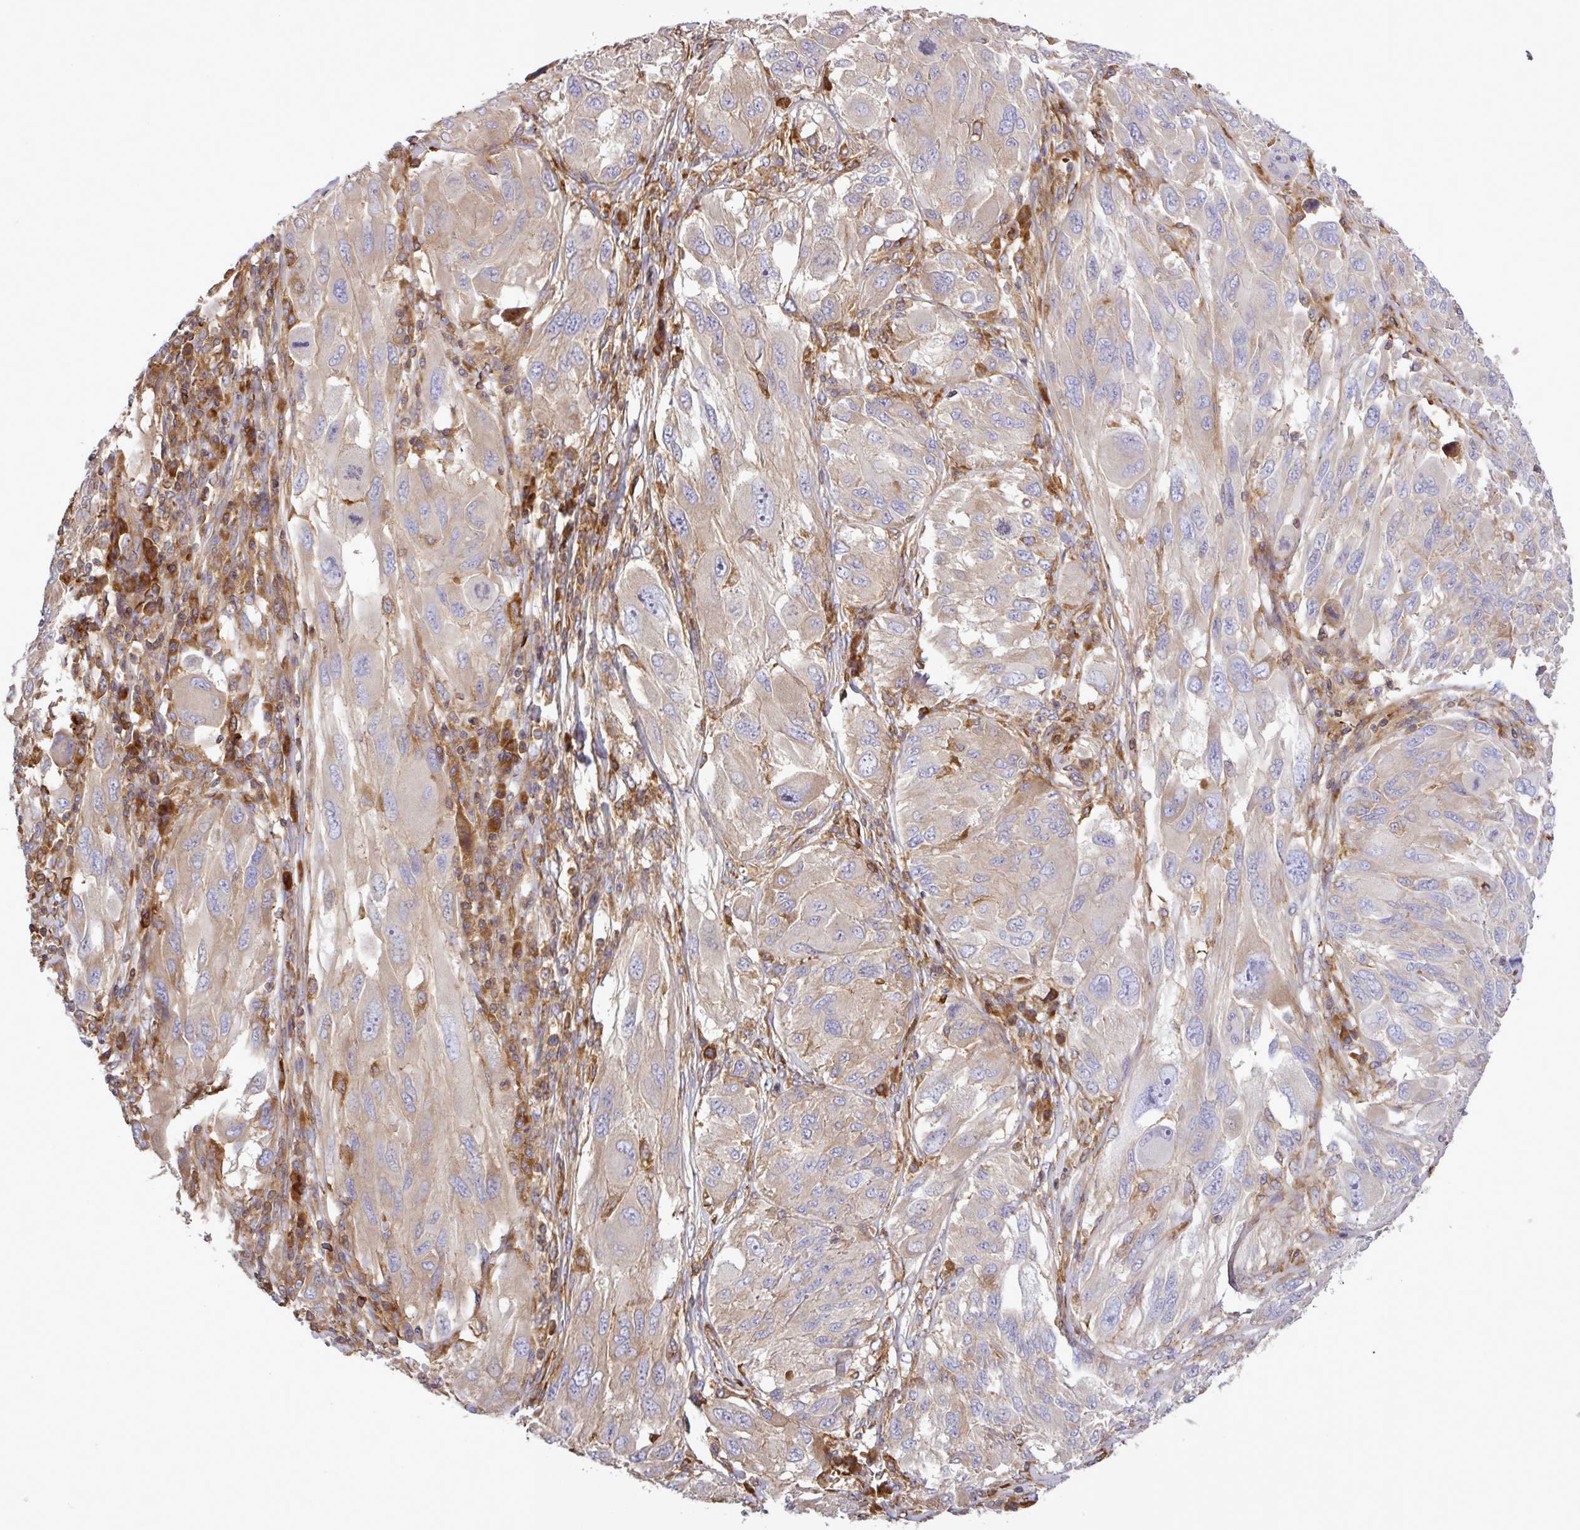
{"staining": {"intensity": "weak", "quantity": "25%-75%", "location": "cytoplasmic/membranous"}, "tissue": "melanoma", "cell_type": "Tumor cells", "image_type": "cancer", "snomed": [{"axis": "morphology", "description": "Malignant melanoma, NOS"}, {"axis": "topography", "description": "Skin"}], "caption": "DAB (3,3'-diaminobenzidine) immunohistochemical staining of human melanoma shows weak cytoplasmic/membranous protein expression in about 25%-75% of tumor cells. The staining was performed using DAB (3,3'-diaminobenzidine), with brown indicating positive protein expression. Nuclei are stained blue with hematoxylin.", "gene": "LRRC74B", "patient": {"sex": "female", "age": 91}}